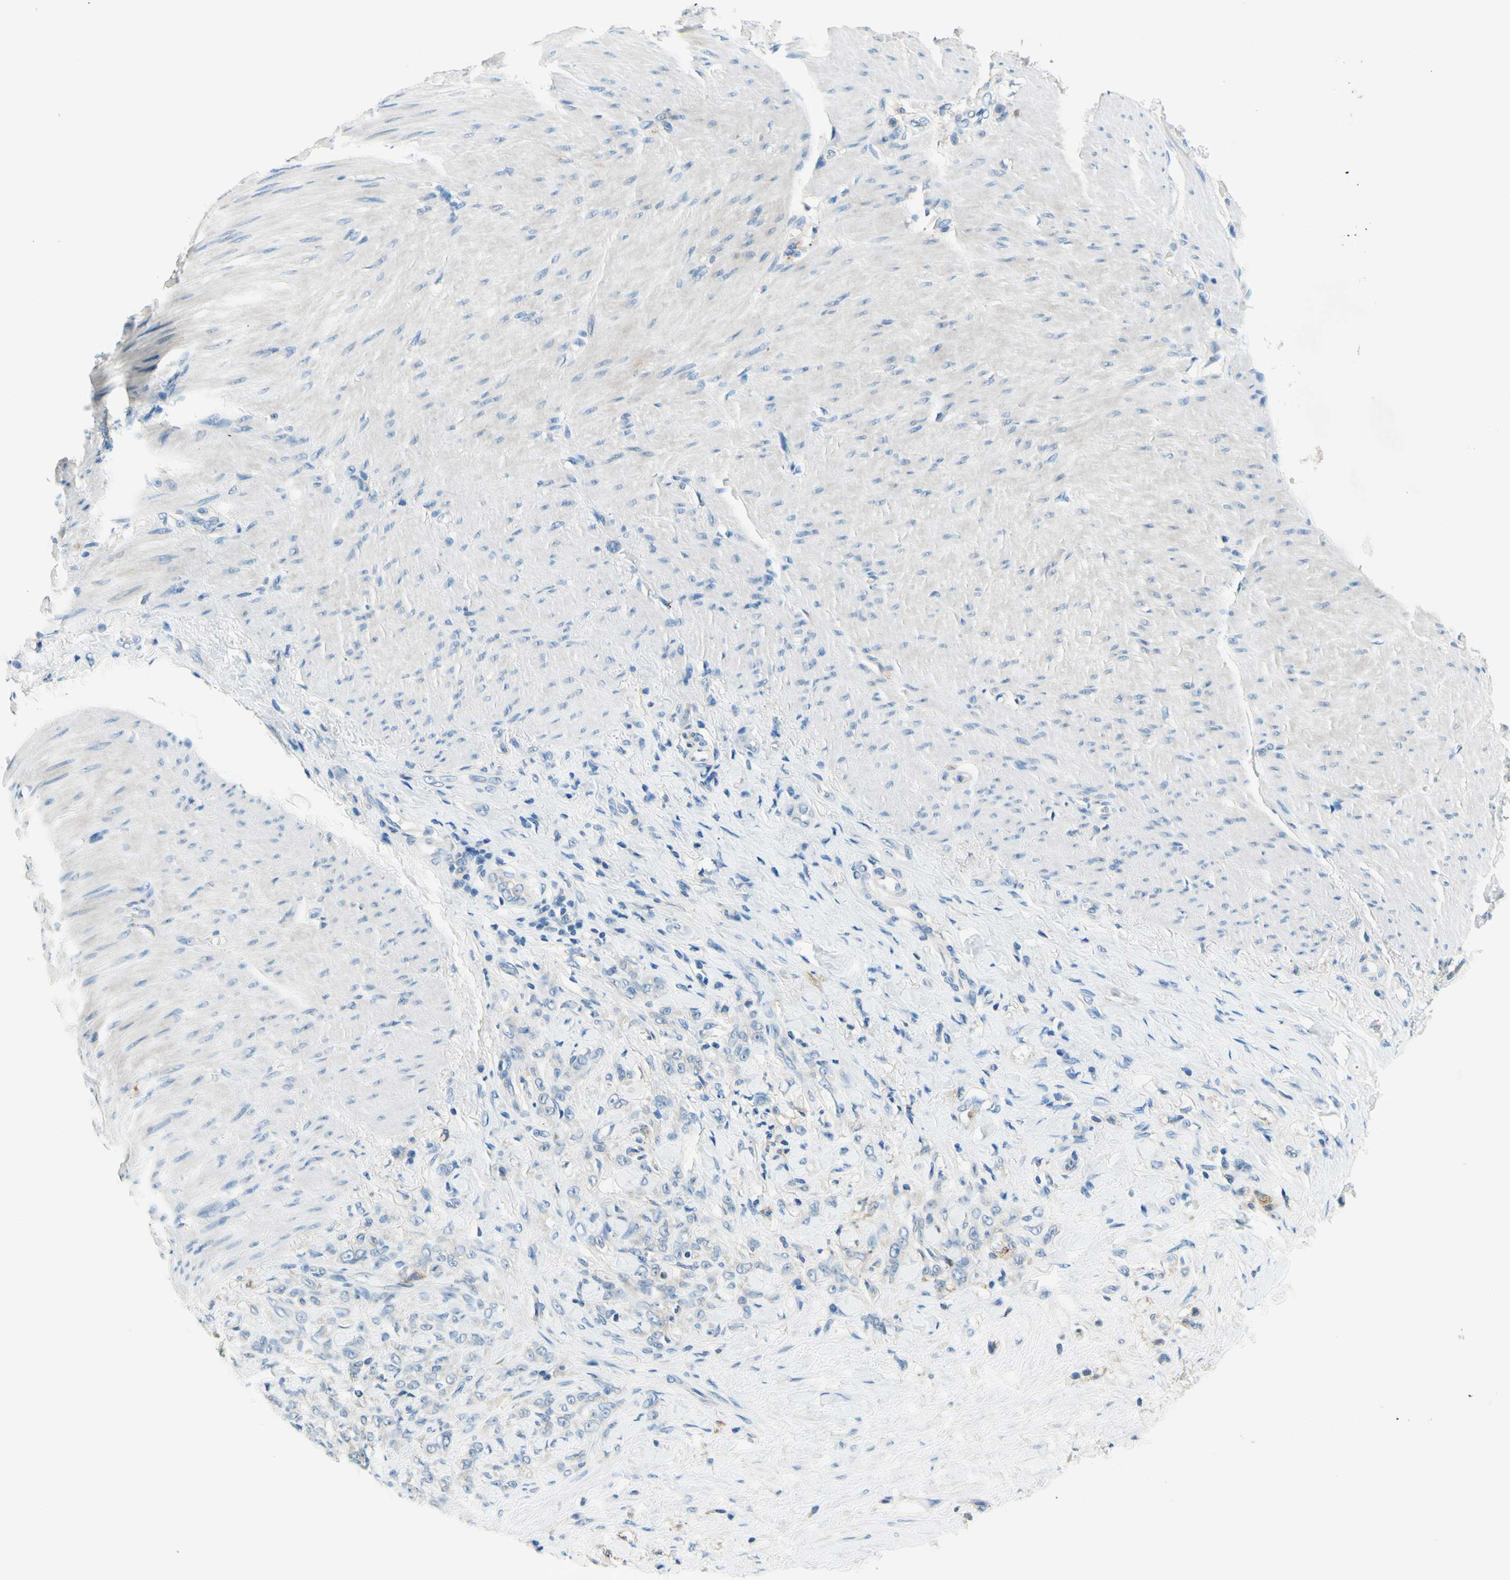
{"staining": {"intensity": "negative", "quantity": "none", "location": "none"}, "tissue": "stomach cancer", "cell_type": "Tumor cells", "image_type": "cancer", "snomed": [{"axis": "morphology", "description": "Adenocarcinoma, NOS"}, {"axis": "topography", "description": "Stomach"}], "caption": "IHC histopathology image of stomach adenocarcinoma stained for a protein (brown), which reveals no positivity in tumor cells.", "gene": "SIGLEC9", "patient": {"sex": "male", "age": 82}}